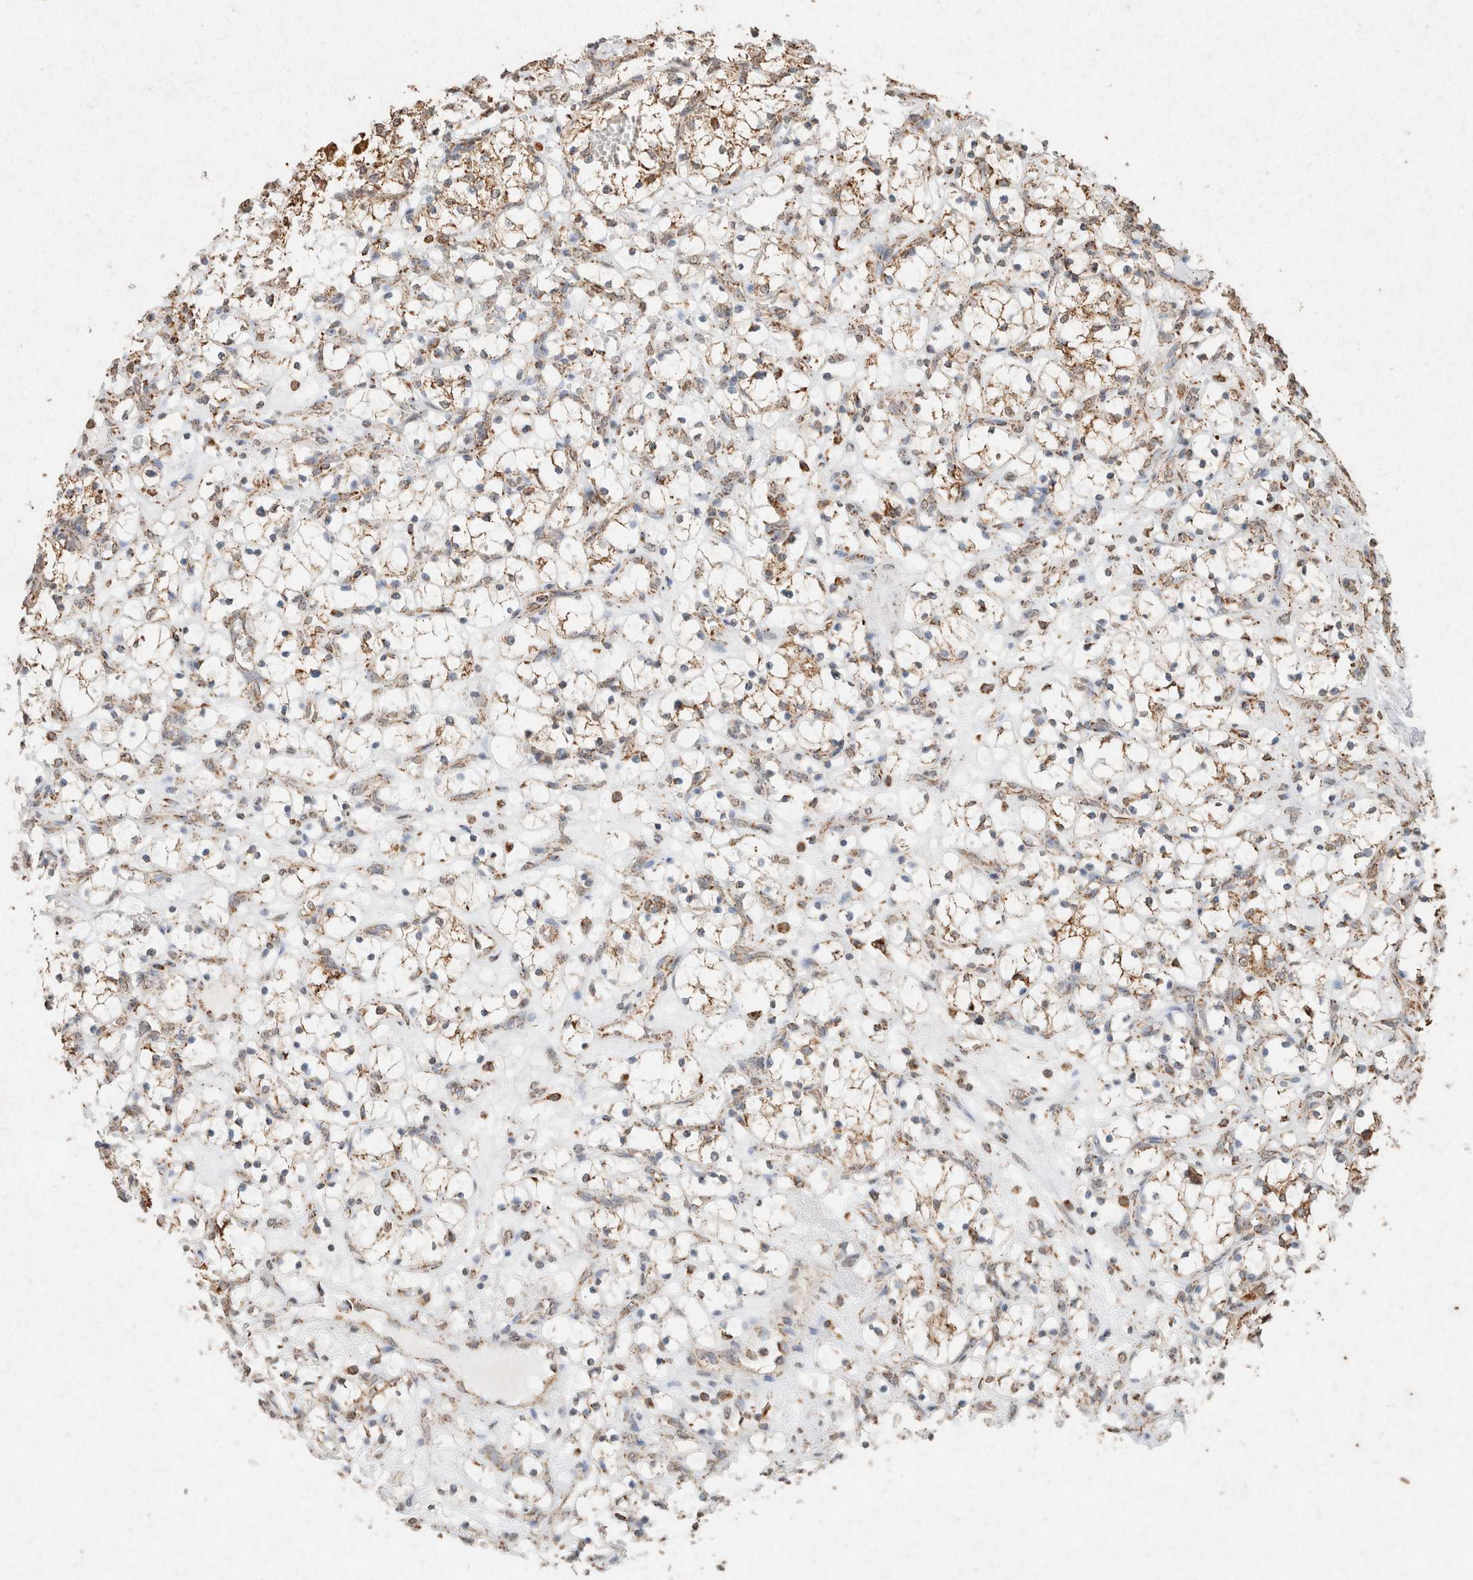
{"staining": {"intensity": "moderate", "quantity": ">75%", "location": "cytoplasmic/membranous"}, "tissue": "renal cancer", "cell_type": "Tumor cells", "image_type": "cancer", "snomed": [{"axis": "morphology", "description": "Adenocarcinoma, NOS"}, {"axis": "topography", "description": "Kidney"}], "caption": "This is a histology image of immunohistochemistry staining of renal cancer, which shows moderate positivity in the cytoplasmic/membranous of tumor cells.", "gene": "SDC2", "patient": {"sex": "female", "age": 69}}